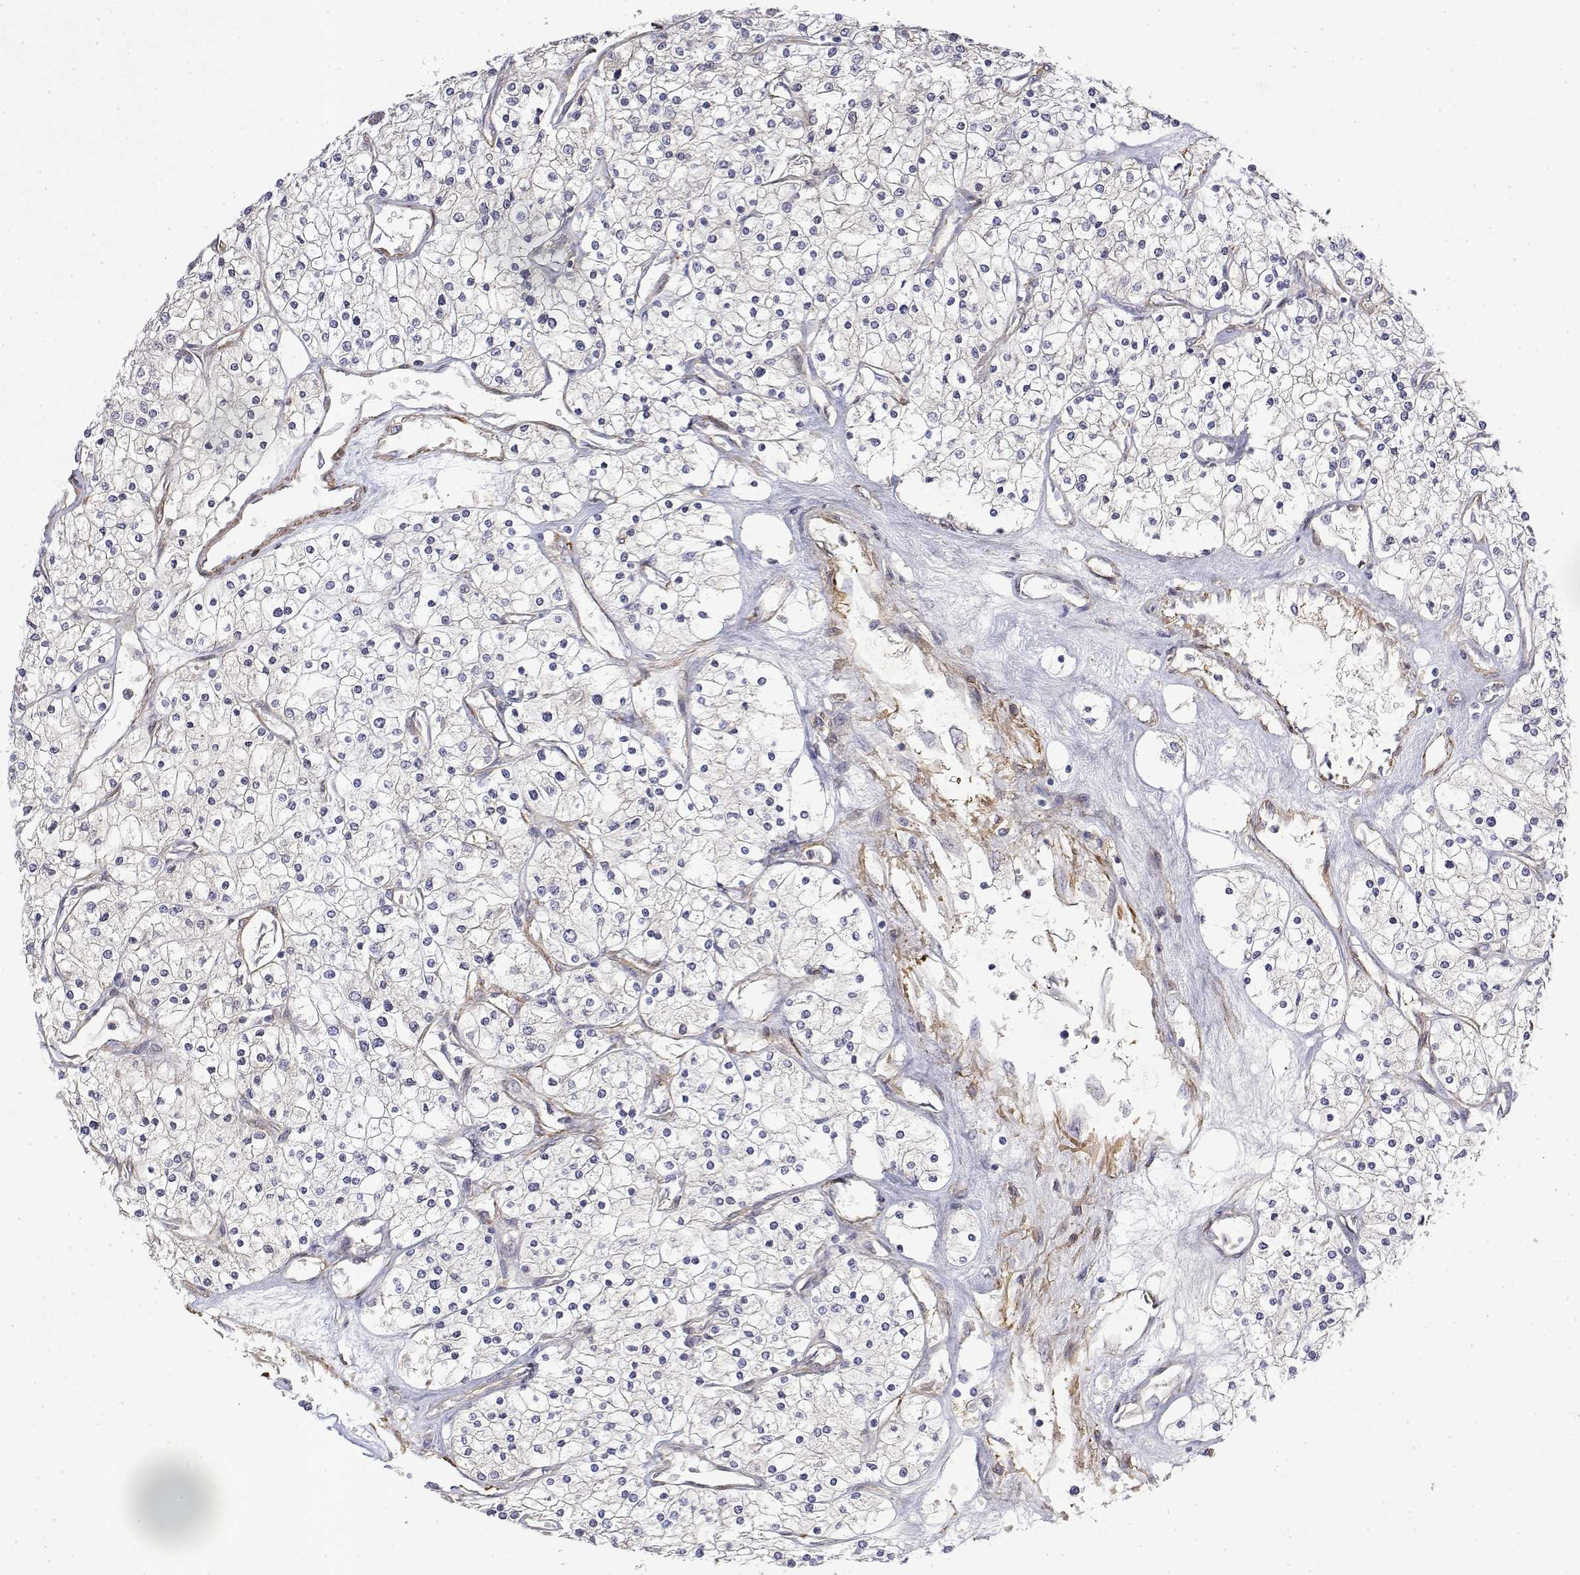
{"staining": {"intensity": "negative", "quantity": "none", "location": "none"}, "tissue": "renal cancer", "cell_type": "Tumor cells", "image_type": "cancer", "snomed": [{"axis": "morphology", "description": "Adenocarcinoma, NOS"}, {"axis": "topography", "description": "Kidney"}], "caption": "Tumor cells show no significant protein positivity in renal adenocarcinoma. The staining is performed using DAB (3,3'-diaminobenzidine) brown chromogen with nuclei counter-stained in using hematoxylin.", "gene": "SOWAHD", "patient": {"sex": "male", "age": 80}}